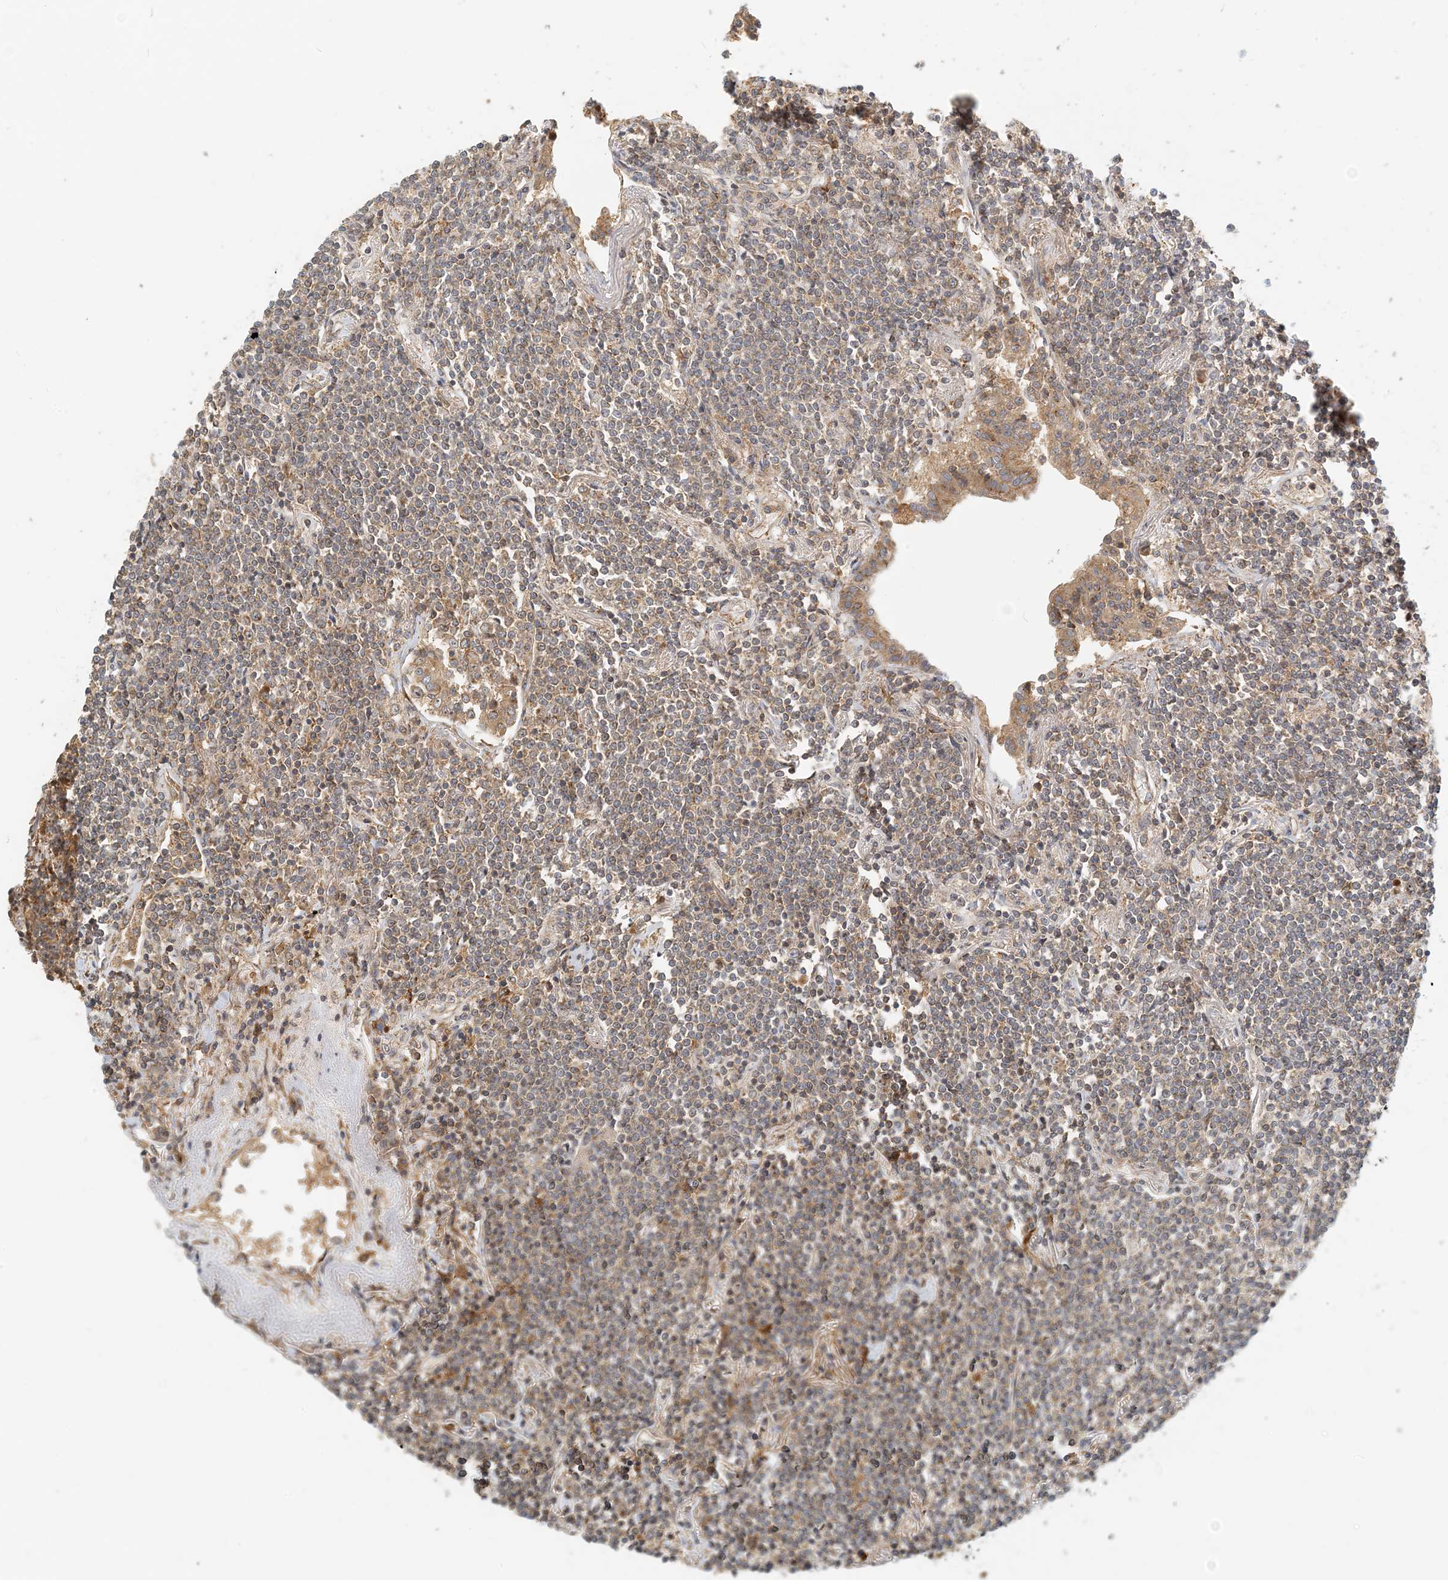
{"staining": {"intensity": "weak", "quantity": "25%-75%", "location": "cytoplasmic/membranous"}, "tissue": "lymphoma", "cell_type": "Tumor cells", "image_type": "cancer", "snomed": [{"axis": "morphology", "description": "Malignant lymphoma, non-Hodgkin's type, Low grade"}, {"axis": "topography", "description": "Lung"}], "caption": "Protein analysis of lymphoma tissue demonstrates weak cytoplasmic/membranous expression in about 25%-75% of tumor cells.", "gene": "COLEC11", "patient": {"sex": "female", "age": 71}}